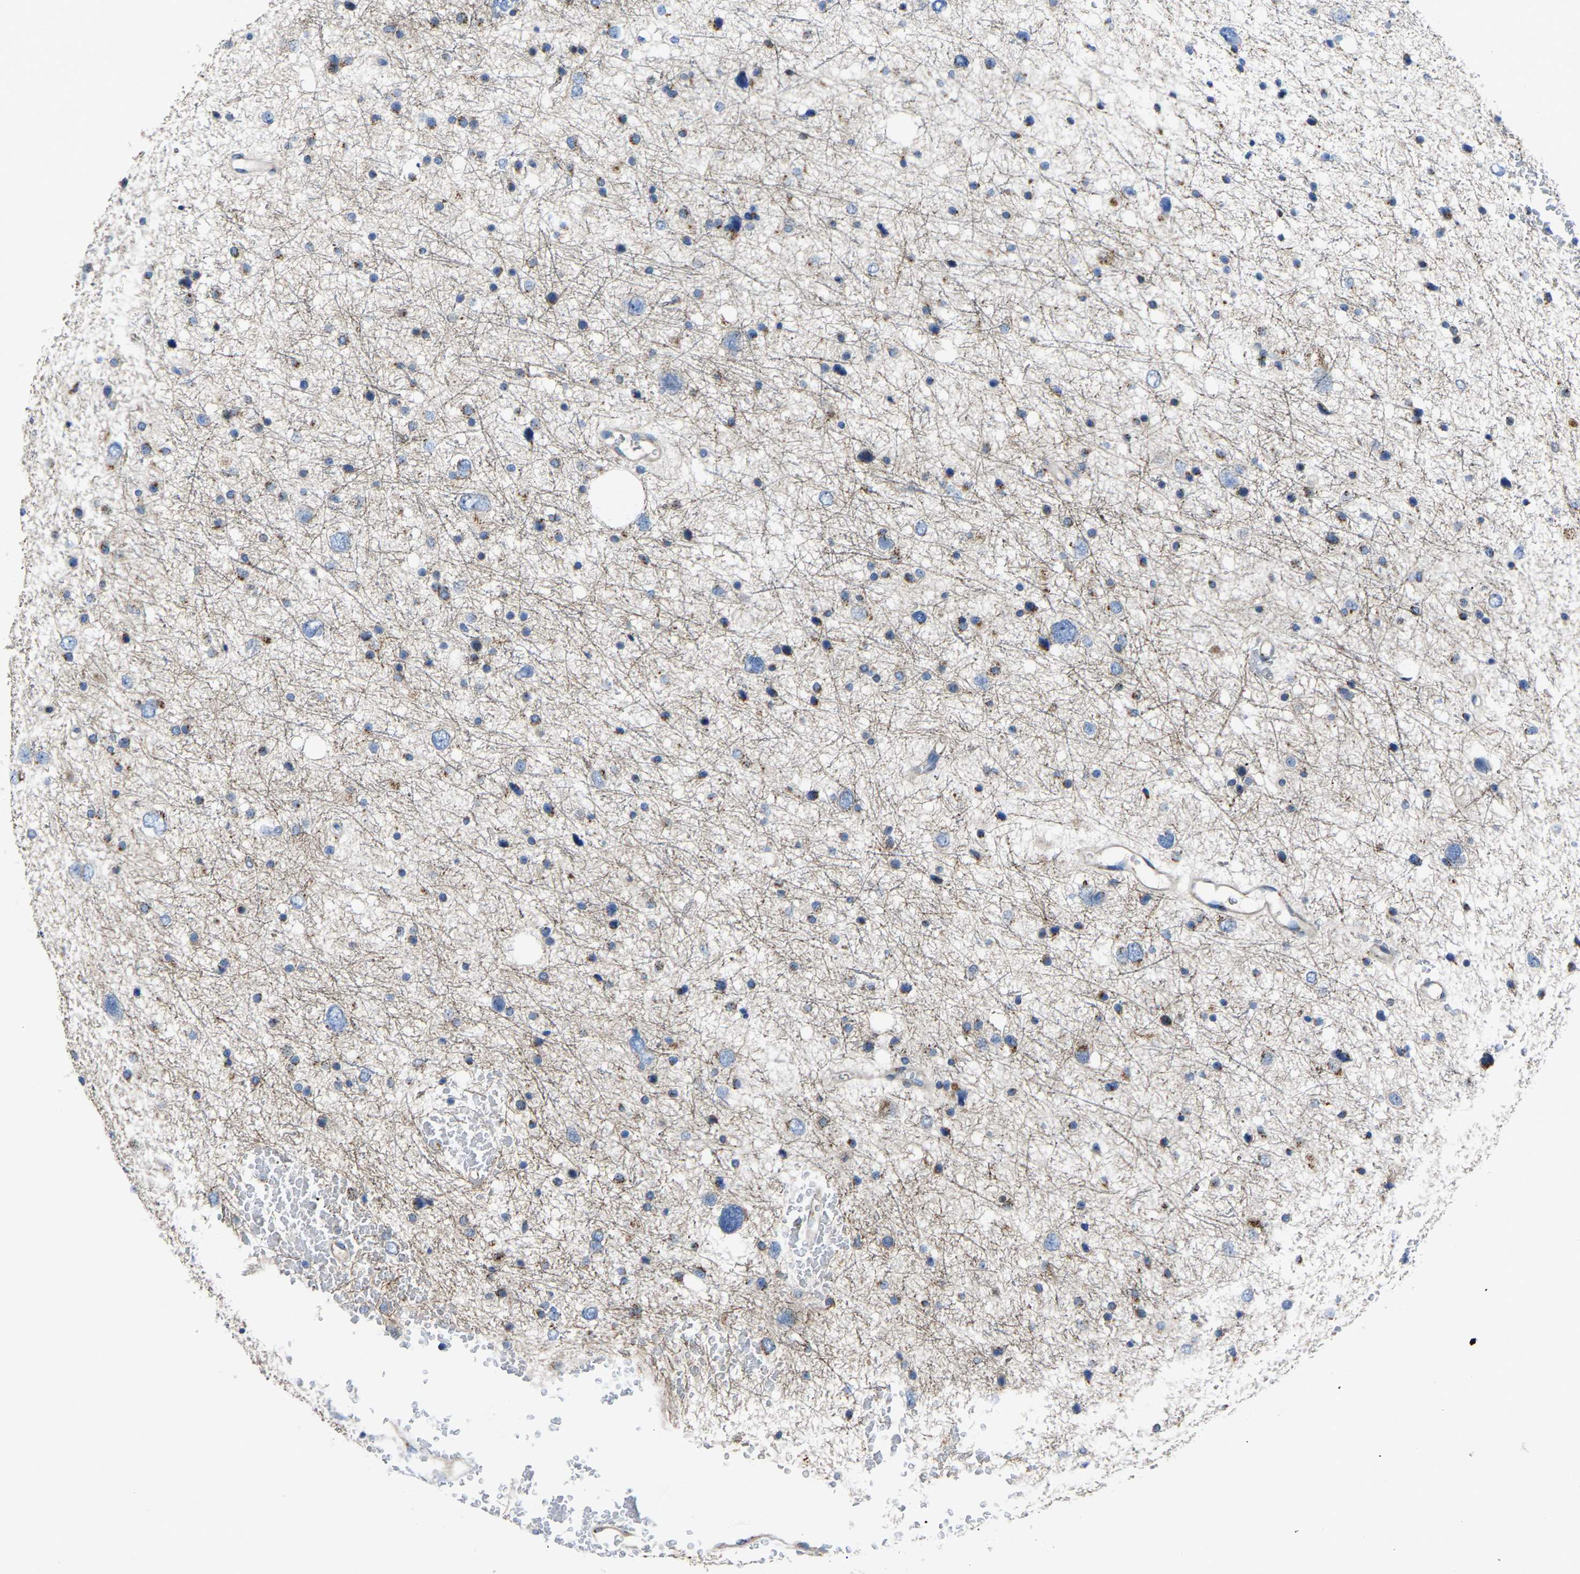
{"staining": {"intensity": "weak", "quantity": "<25%", "location": "cytoplasmic/membranous"}, "tissue": "glioma", "cell_type": "Tumor cells", "image_type": "cancer", "snomed": [{"axis": "morphology", "description": "Glioma, malignant, Low grade"}, {"axis": "topography", "description": "Brain"}], "caption": "Histopathology image shows no significant protein expression in tumor cells of malignant glioma (low-grade).", "gene": "CANT1", "patient": {"sex": "female", "age": 37}}